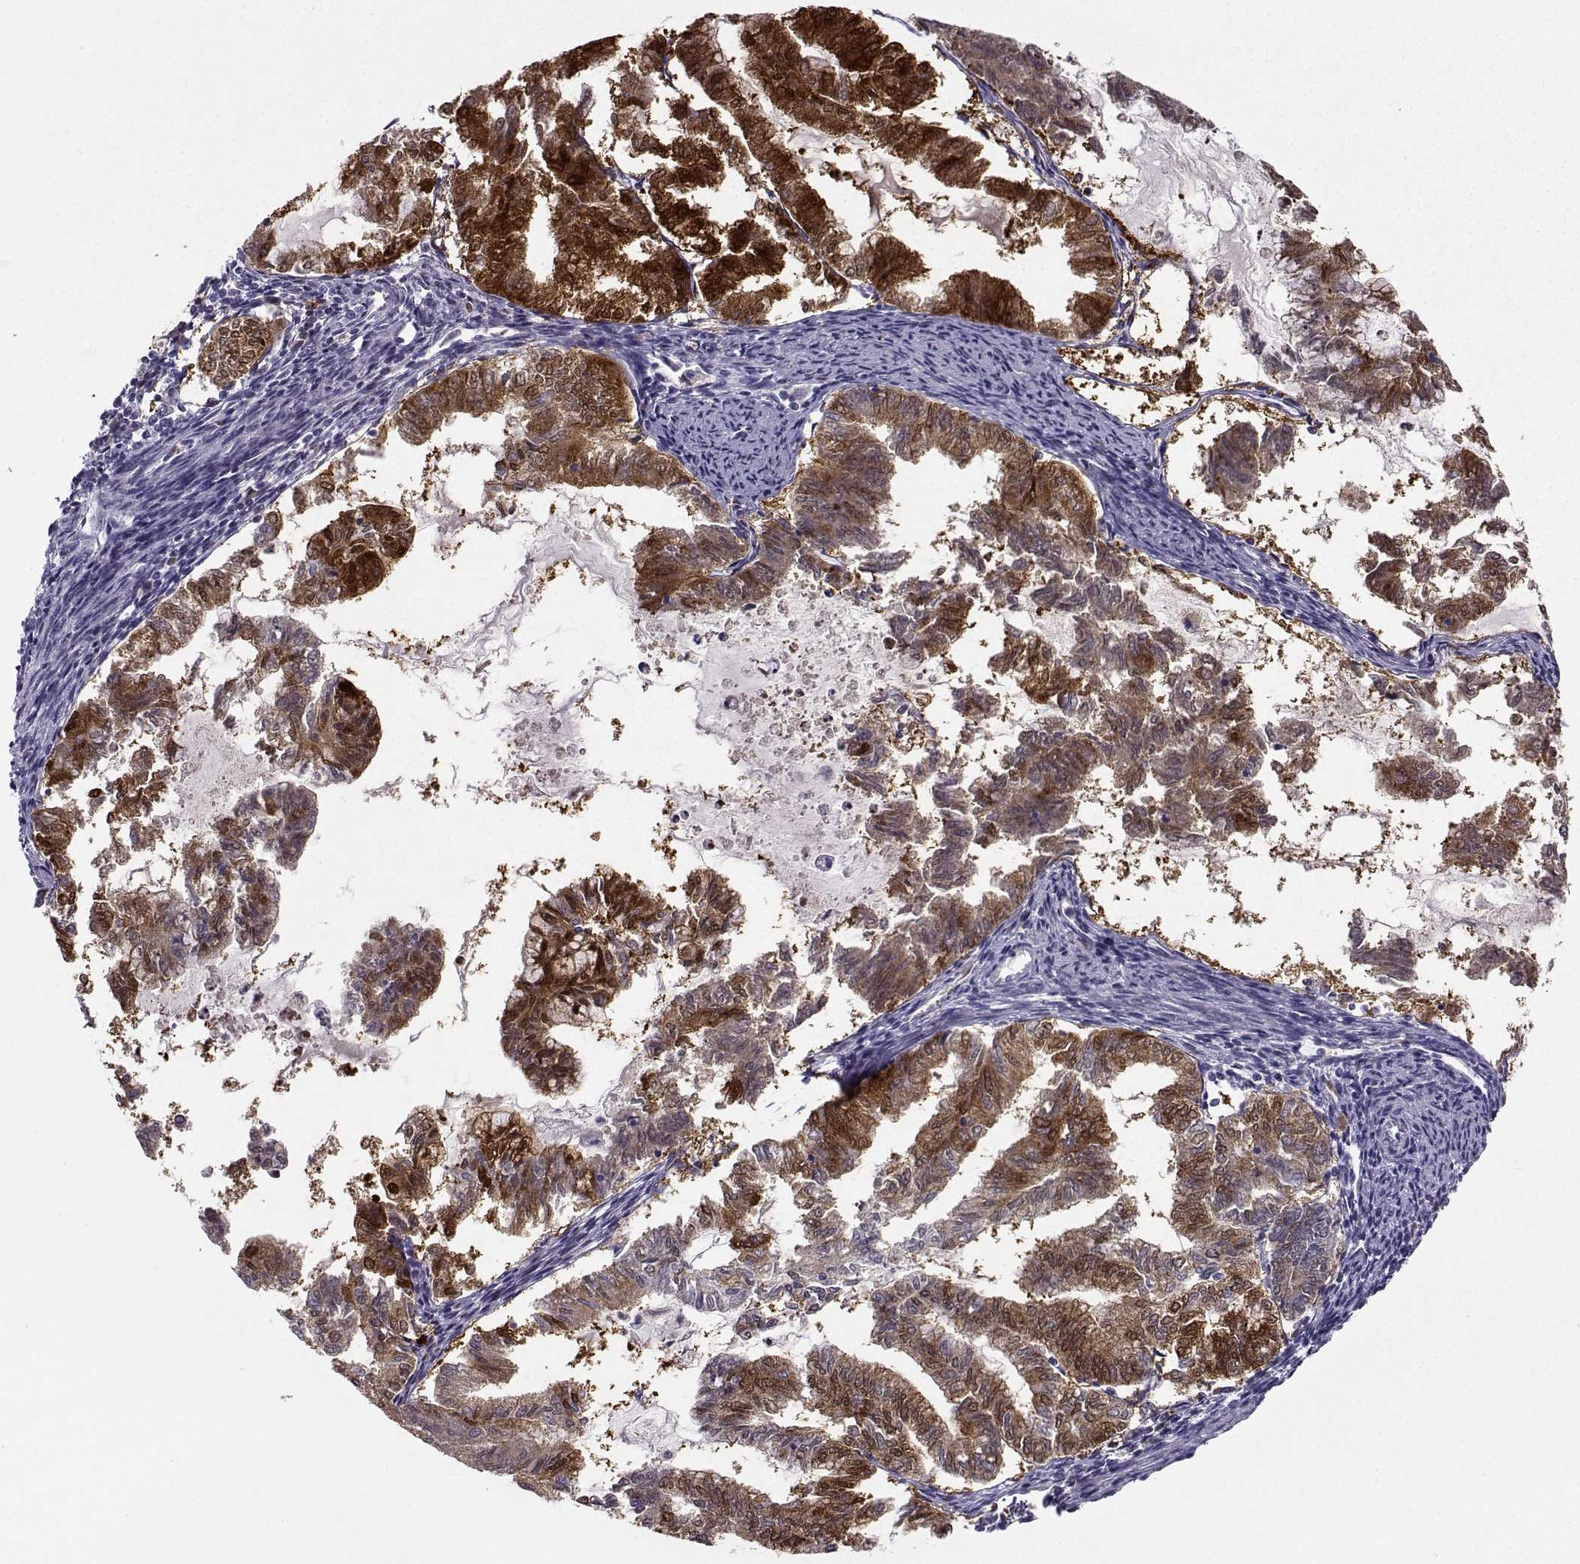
{"staining": {"intensity": "strong", "quantity": "25%-75%", "location": "cytoplasmic/membranous"}, "tissue": "endometrial cancer", "cell_type": "Tumor cells", "image_type": "cancer", "snomed": [{"axis": "morphology", "description": "Adenocarcinoma, NOS"}, {"axis": "topography", "description": "Endometrium"}], "caption": "This micrograph shows immunohistochemistry staining of endometrial cancer, with high strong cytoplasmic/membranous staining in approximately 25%-75% of tumor cells.", "gene": "NQO1", "patient": {"sex": "female", "age": 79}}